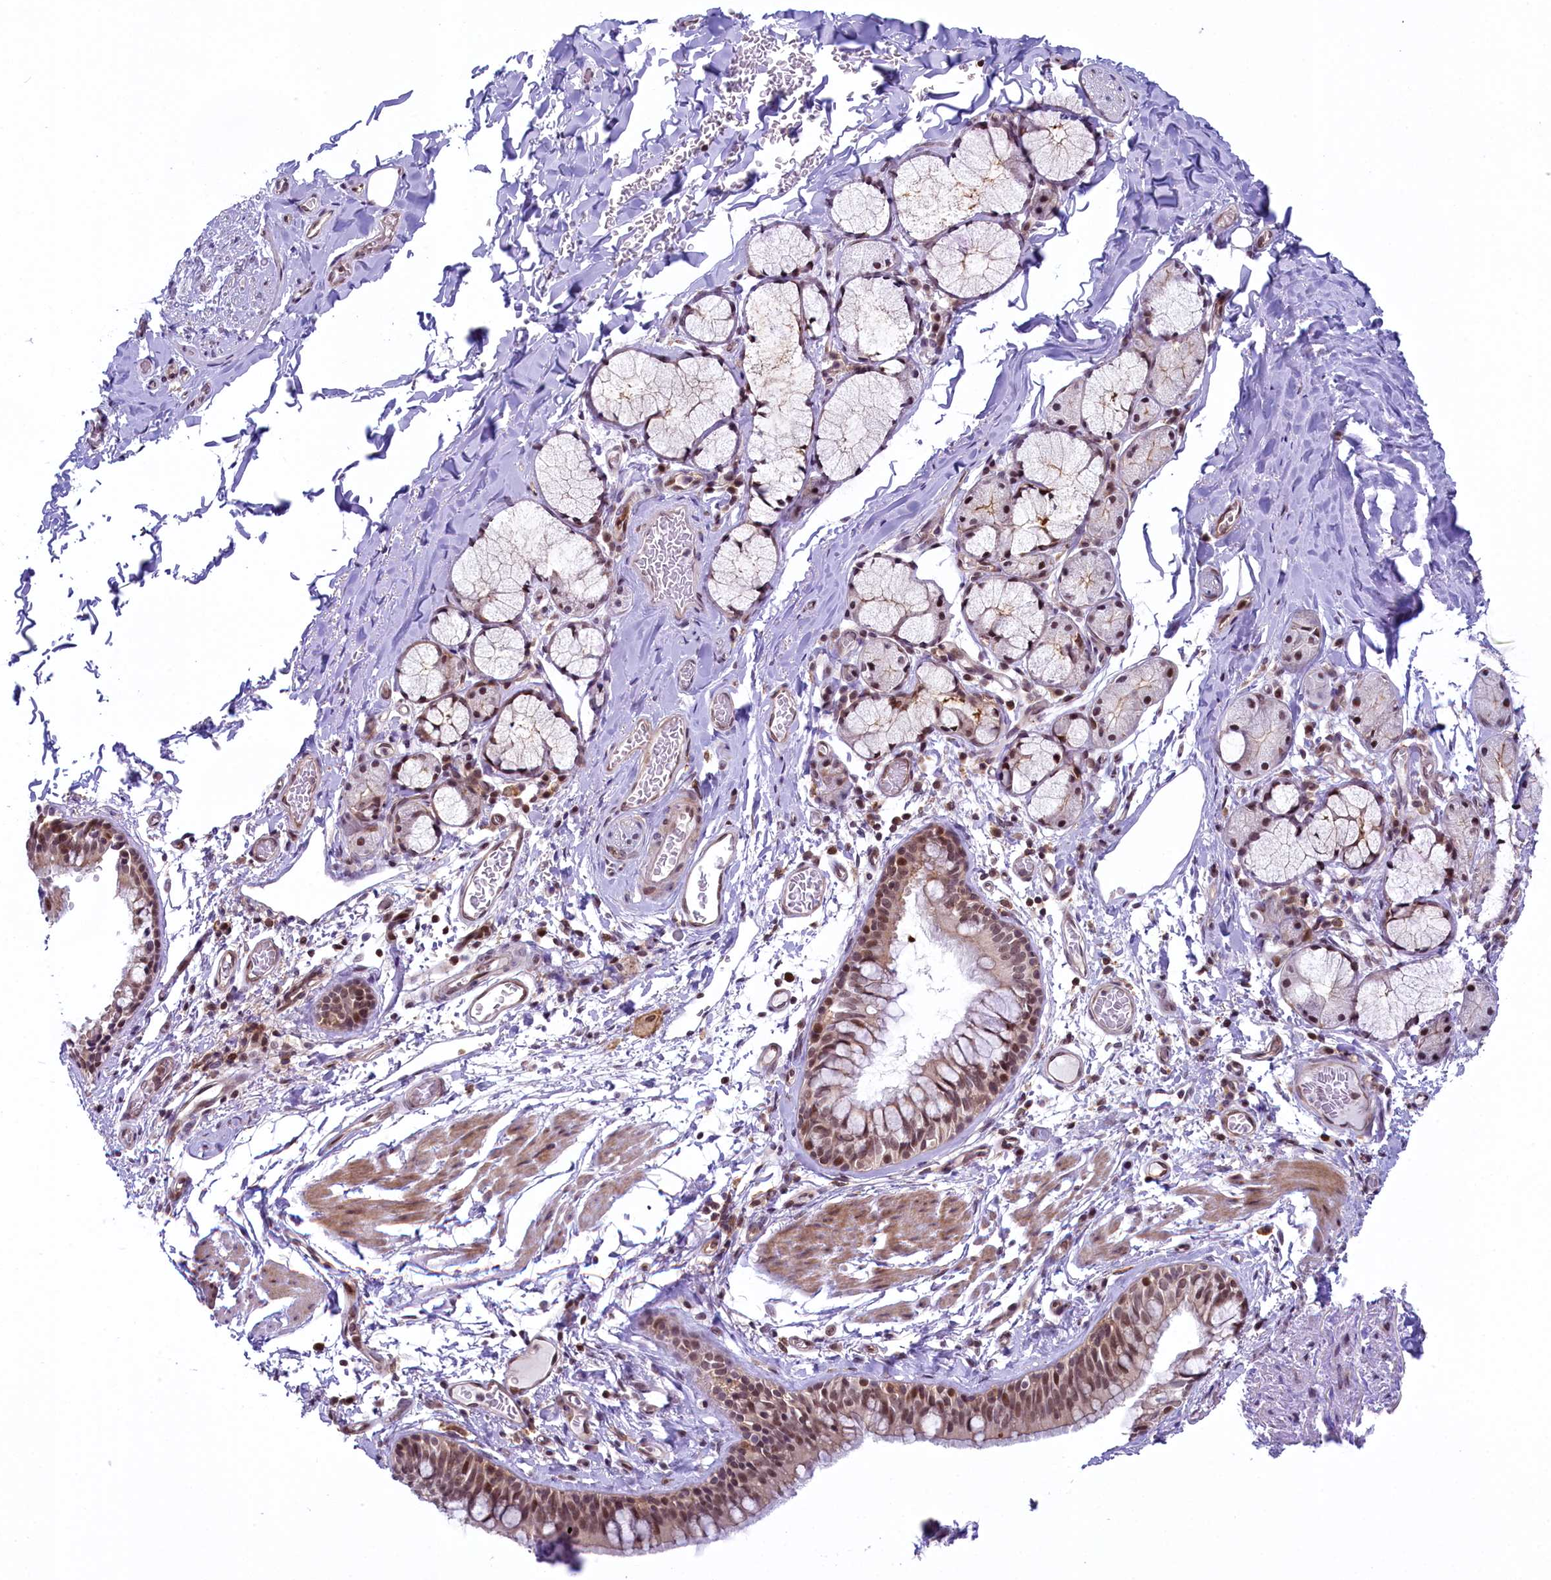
{"staining": {"intensity": "moderate", "quantity": ">75%", "location": "nuclear"}, "tissue": "bronchus", "cell_type": "Respiratory epithelial cells", "image_type": "normal", "snomed": [{"axis": "morphology", "description": "Normal tissue, NOS"}, {"axis": "topography", "description": "Cartilage tissue"}, {"axis": "topography", "description": "Bronchus"}], "caption": "This photomicrograph shows IHC staining of unremarkable human bronchus, with medium moderate nuclear positivity in approximately >75% of respiratory epithelial cells.", "gene": "FCHO1", "patient": {"sex": "female", "age": 36}}